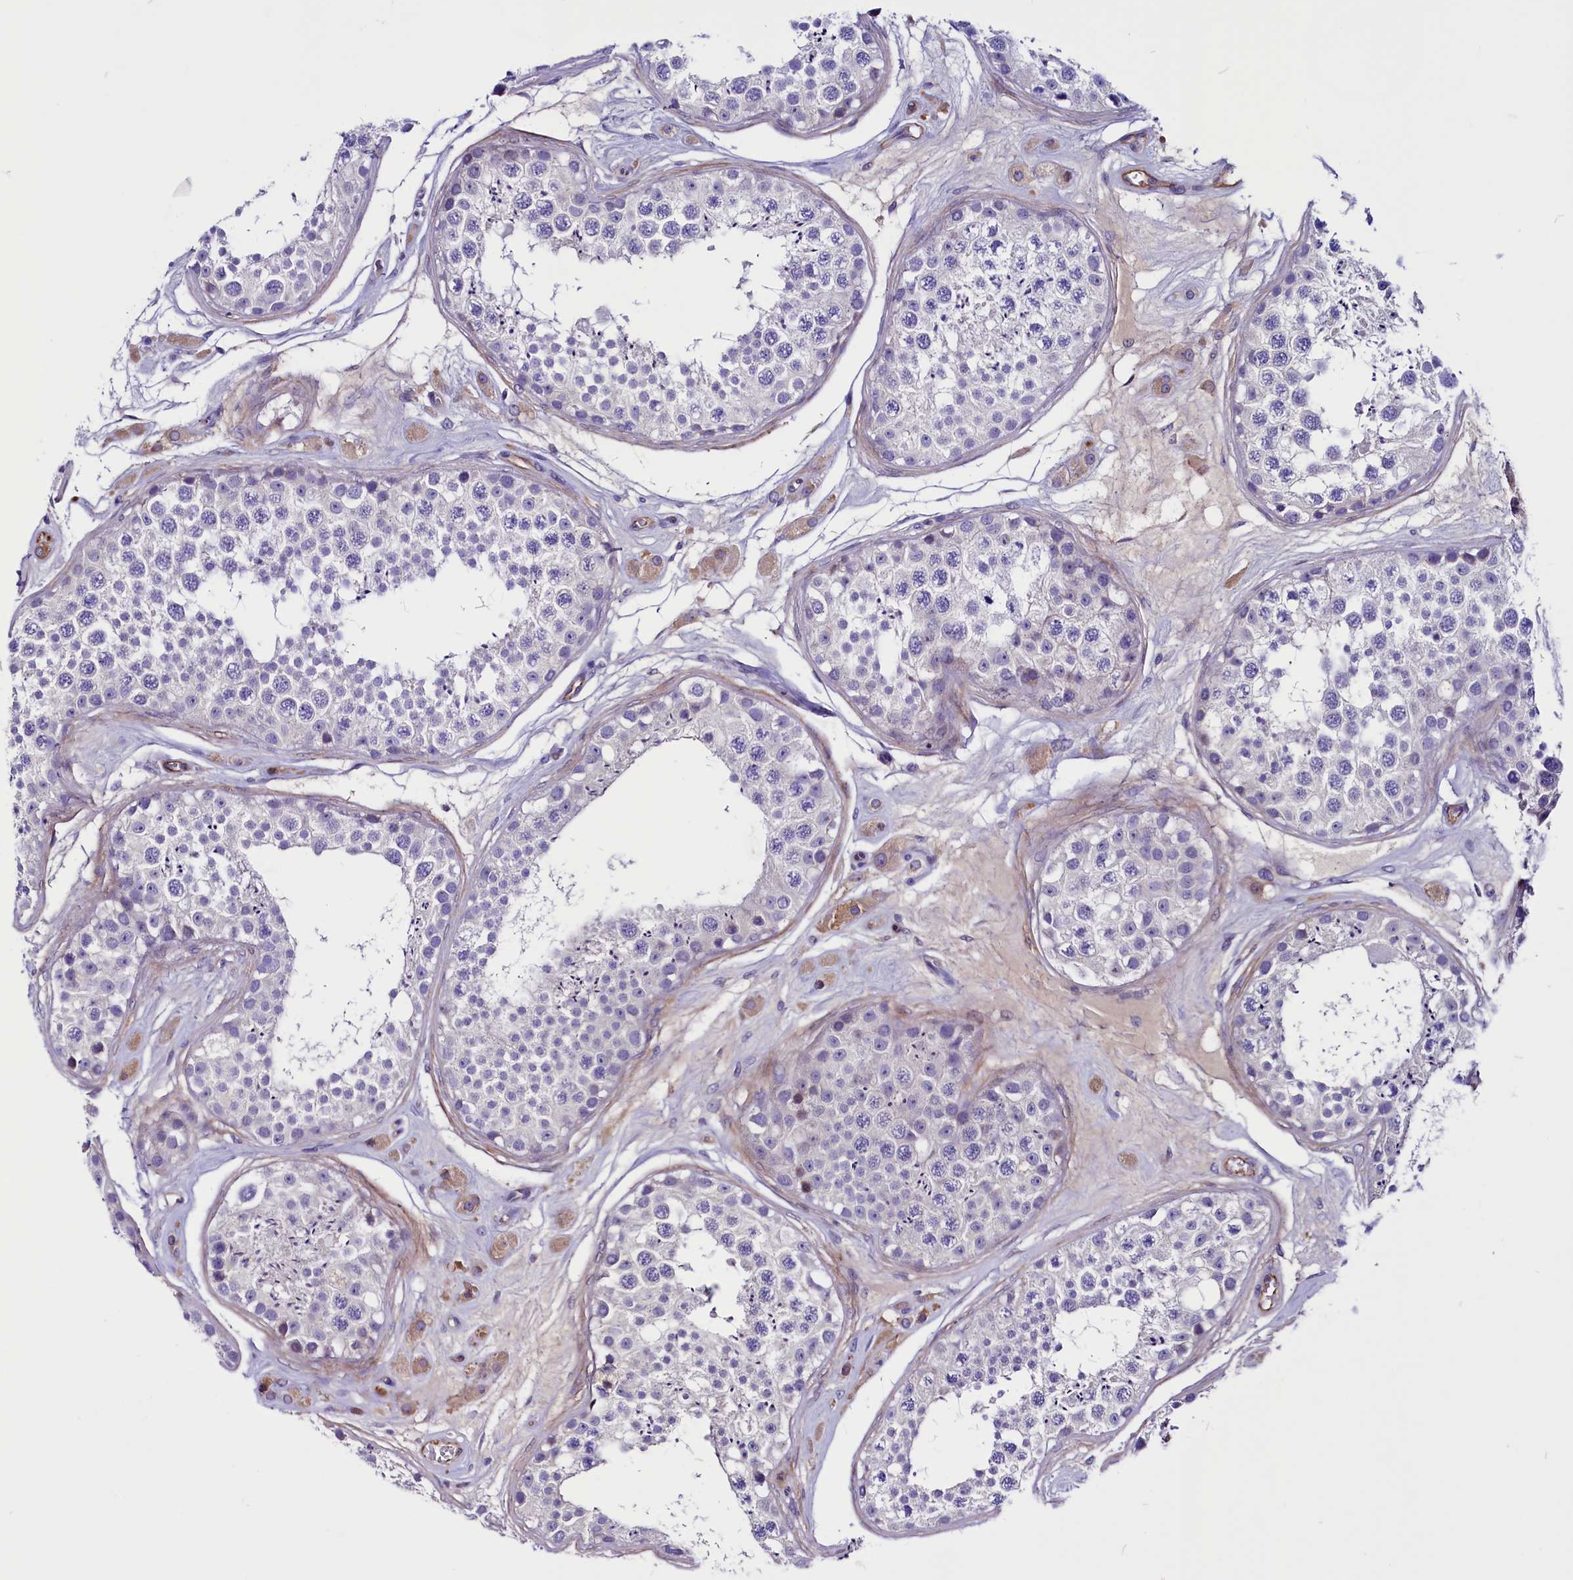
{"staining": {"intensity": "negative", "quantity": "none", "location": "none"}, "tissue": "testis", "cell_type": "Cells in seminiferous ducts", "image_type": "normal", "snomed": [{"axis": "morphology", "description": "Normal tissue, NOS"}, {"axis": "topography", "description": "Testis"}], "caption": "The histopathology image reveals no staining of cells in seminiferous ducts in benign testis.", "gene": "ZNF749", "patient": {"sex": "male", "age": 25}}